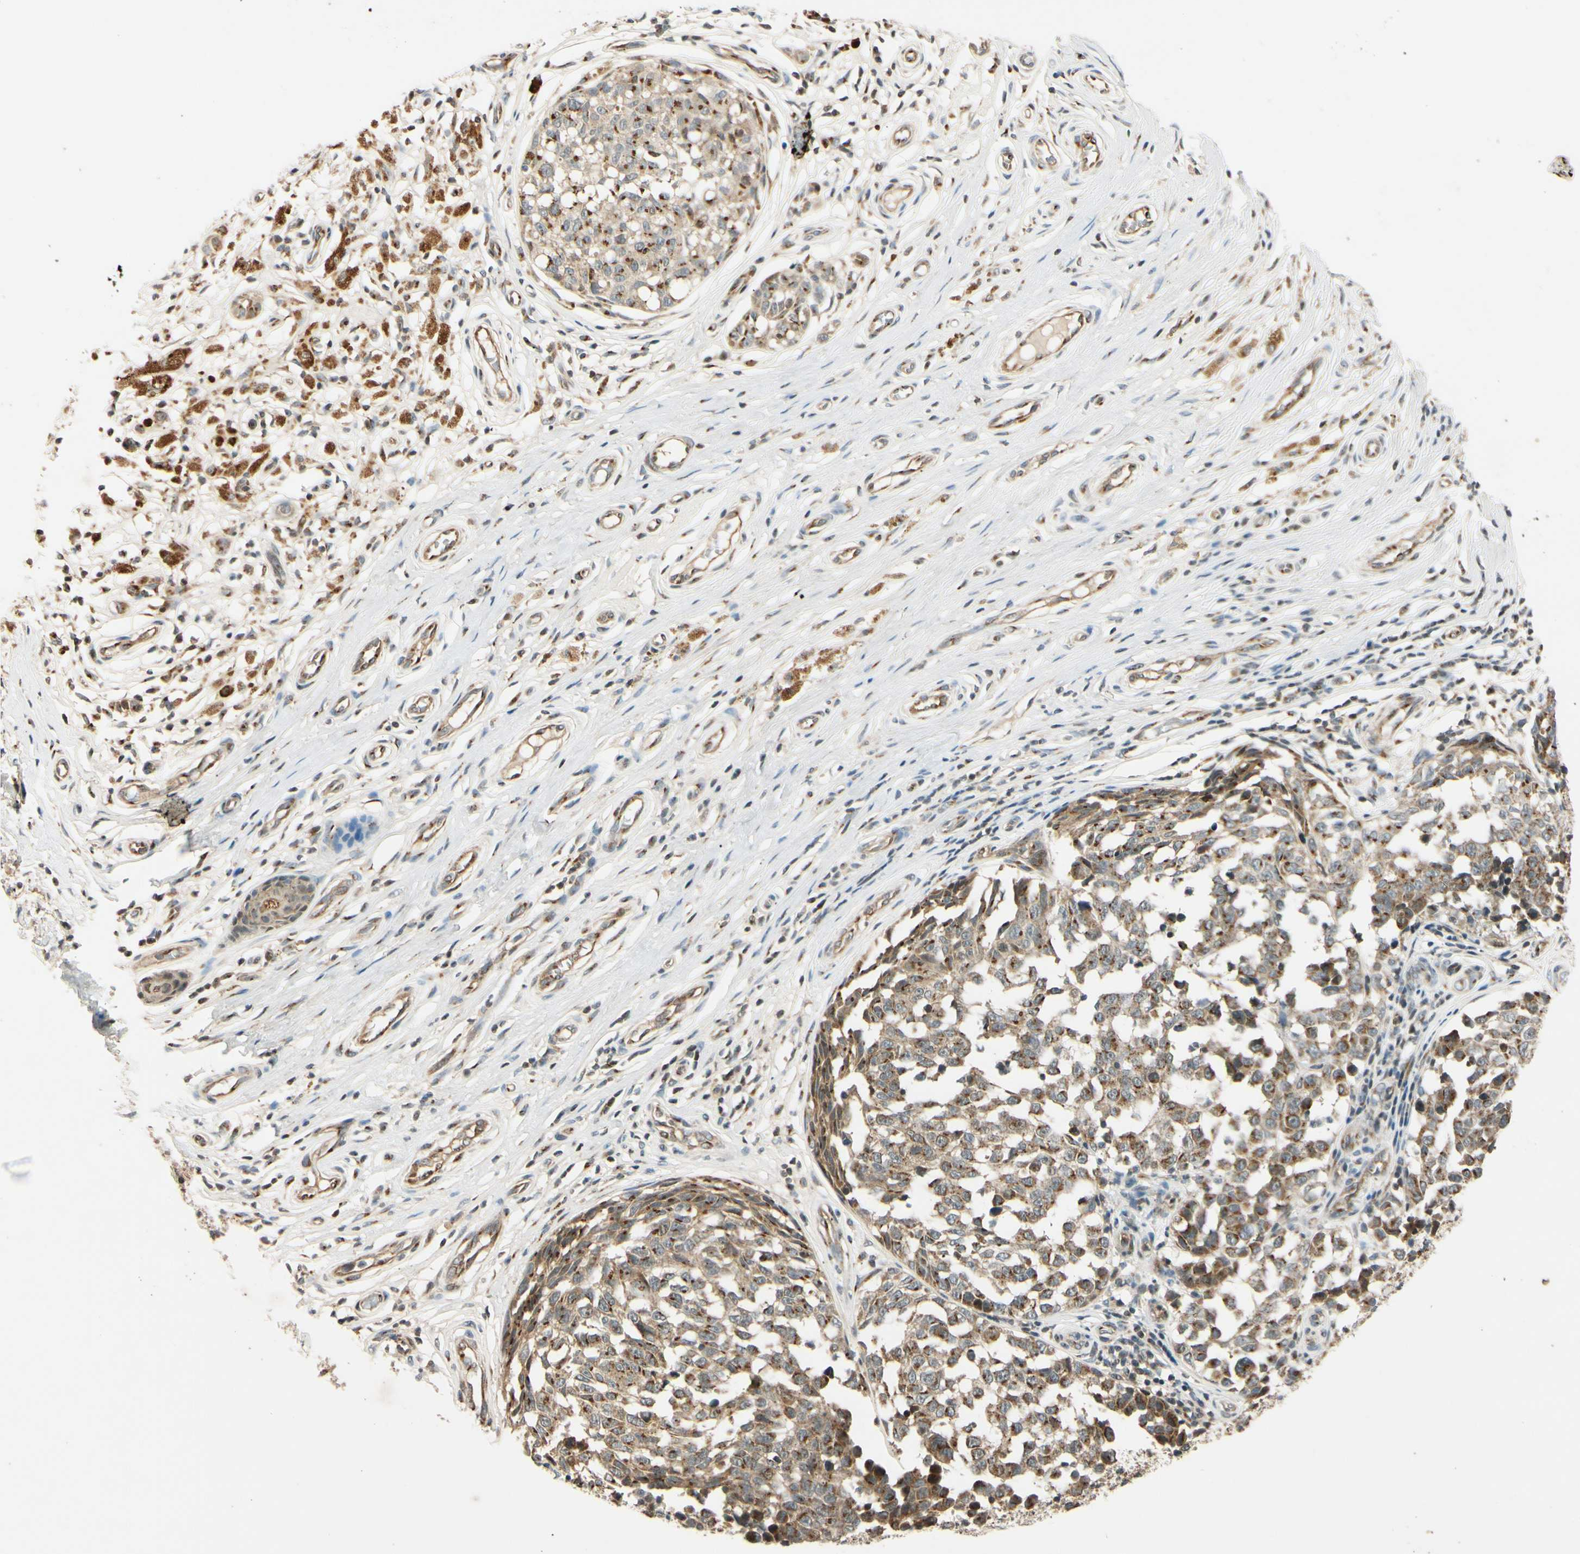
{"staining": {"intensity": "weak", "quantity": "25%-75%", "location": "cytoplasmic/membranous"}, "tissue": "melanoma", "cell_type": "Tumor cells", "image_type": "cancer", "snomed": [{"axis": "morphology", "description": "Malignant melanoma, NOS"}, {"axis": "topography", "description": "Skin"}], "caption": "The micrograph shows a brown stain indicating the presence of a protein in the cytoplasmic/membranous of tumor cells in malignant melanoma. (DAB (3,3'-diaminobenzidine) IHC, brown staining for protein, blue staining for nuclei).", "gene": "NEO1", "patient": {"sex": "female", "age": 64}}